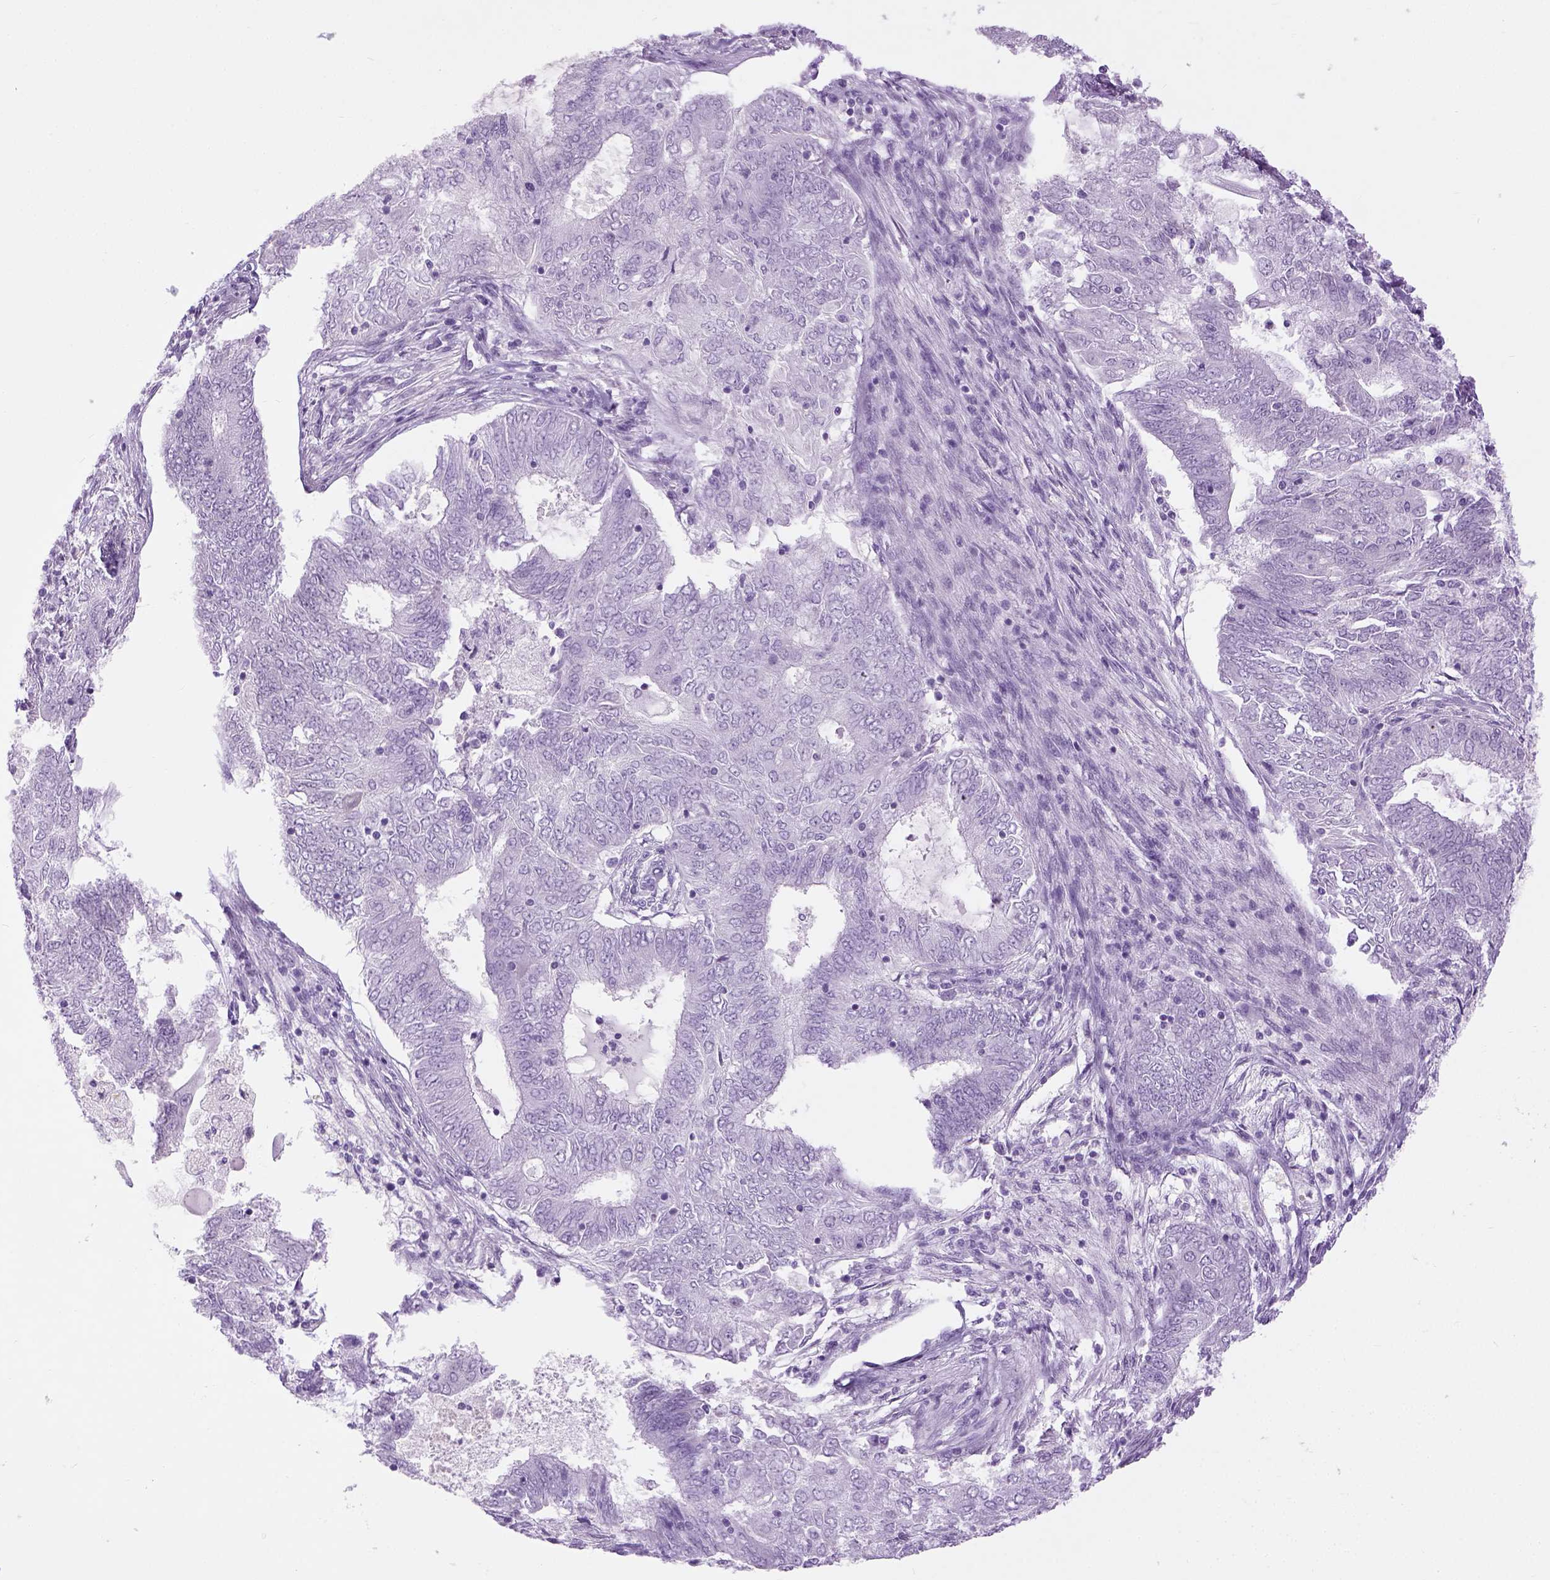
{"staining": {"intensity": "negative", "quantity": "none", "location": "none"}, "tissue": "endometrial cancer", "cell_type": "Tumor cells", "image_type": "cancer", "snomed": [{"axis": "morphology", "description": "Adenocarcinoma, NOS"}, {"axis": "topography", "description": "Endometrium"}], "caption": "A photomicrograph of human endometrial cancer is negative for staining in tumor cells.", "gene": "LGSN", "patient": {"sex": "female", "age": 62}}